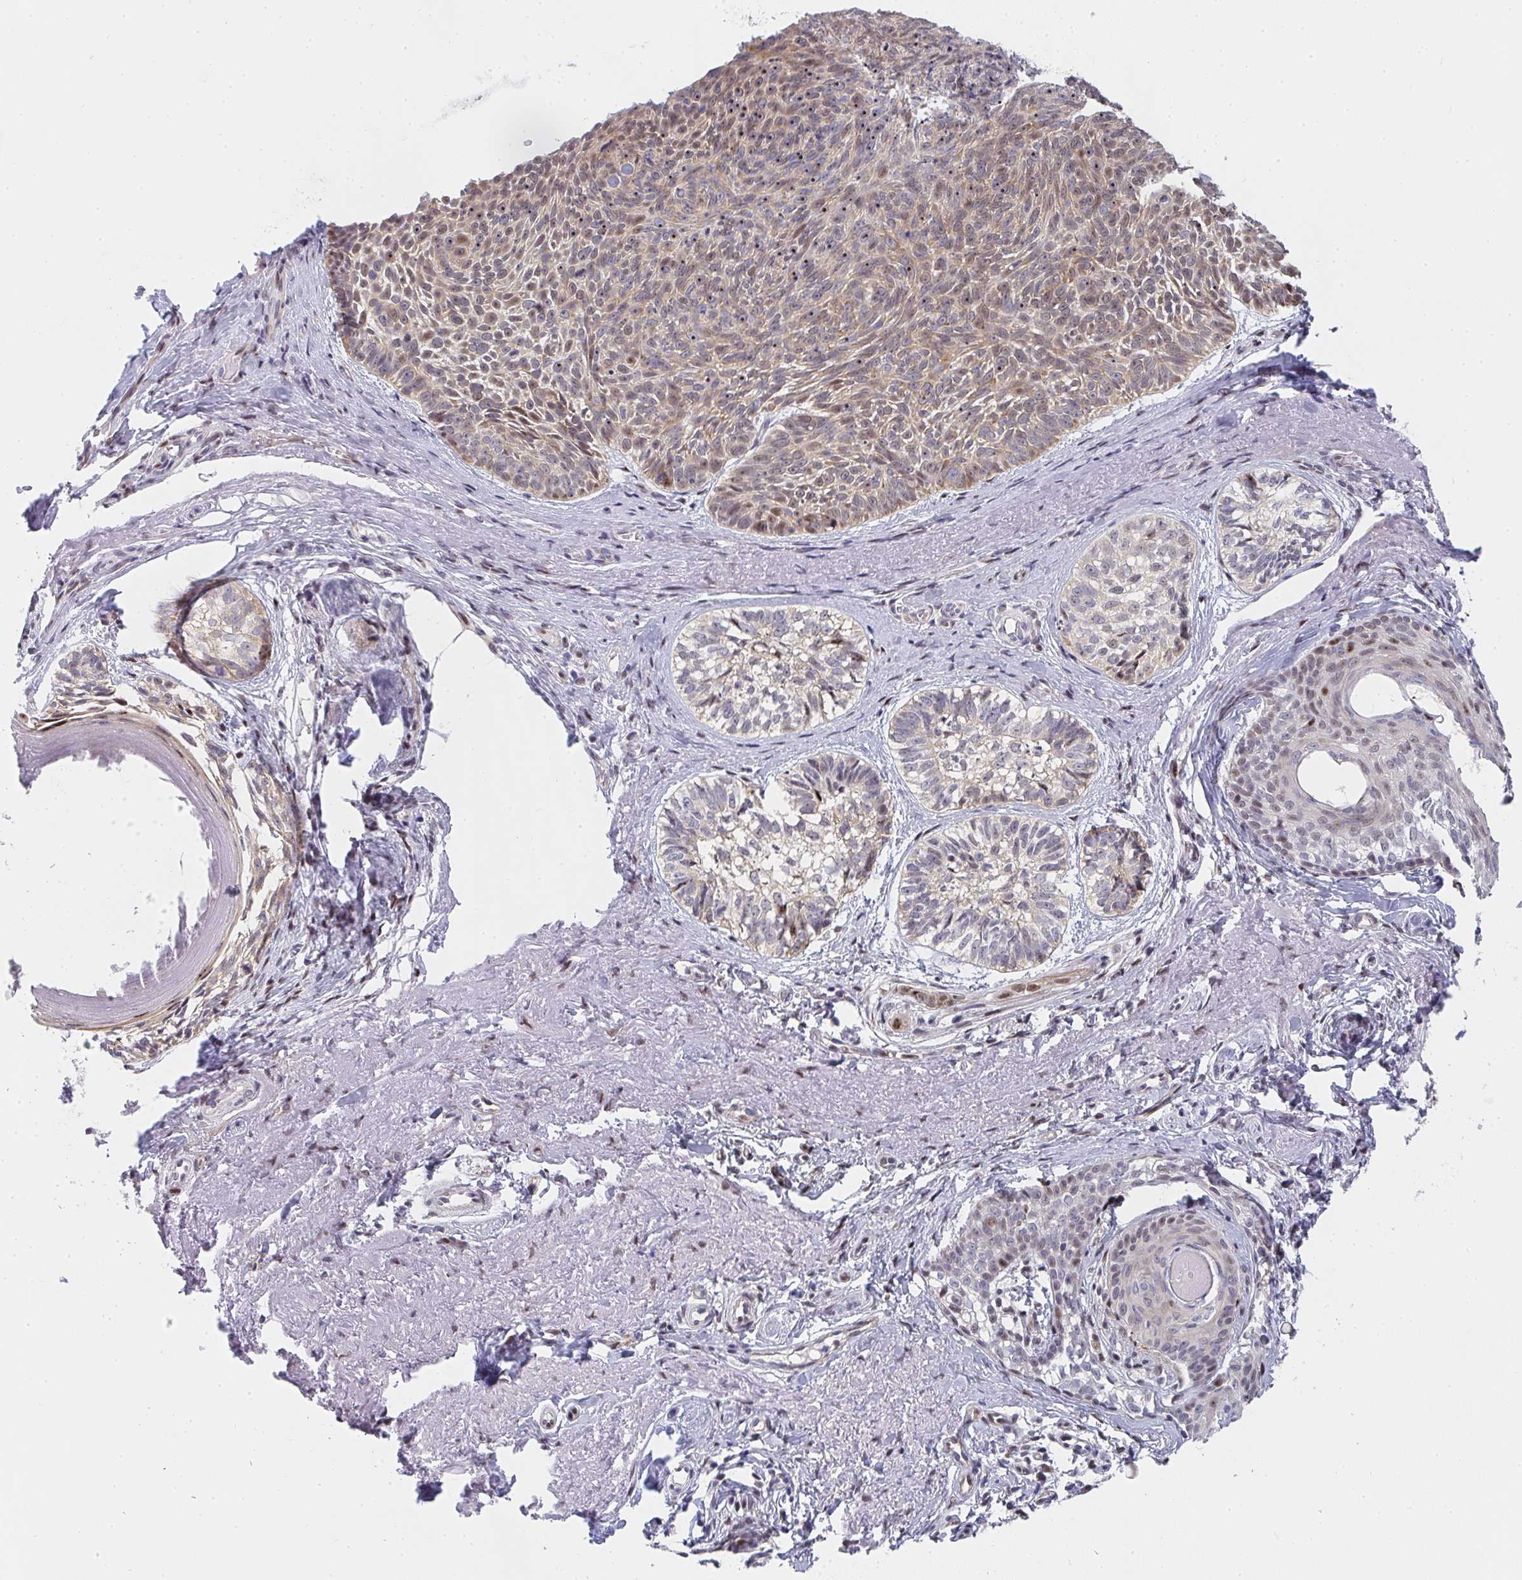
{"staining": {"intensity": "moderate", "quantity": ">75%", "location": "cytoplasmic/membranous,nuclear"}, "tissue": "skin cancer", "cell_type": "Tumor cells", "image_type": "cancer", "snomed": [{"axis": "morphology", "description": "Basal cell carcinoma"}, {"axis": "topography", "description": "Skin"}, {"axis": "topography", "description": "Skin of face"}, {"axis": "topography", "description": "Skin of nose"}], "caption": "Skin cancer (basal cell carcinoma) stained with a protein marker shows moderate staining in tumor cells.", "gene": "ZIC3", "patient": {"sex": "female", "age": 86}}